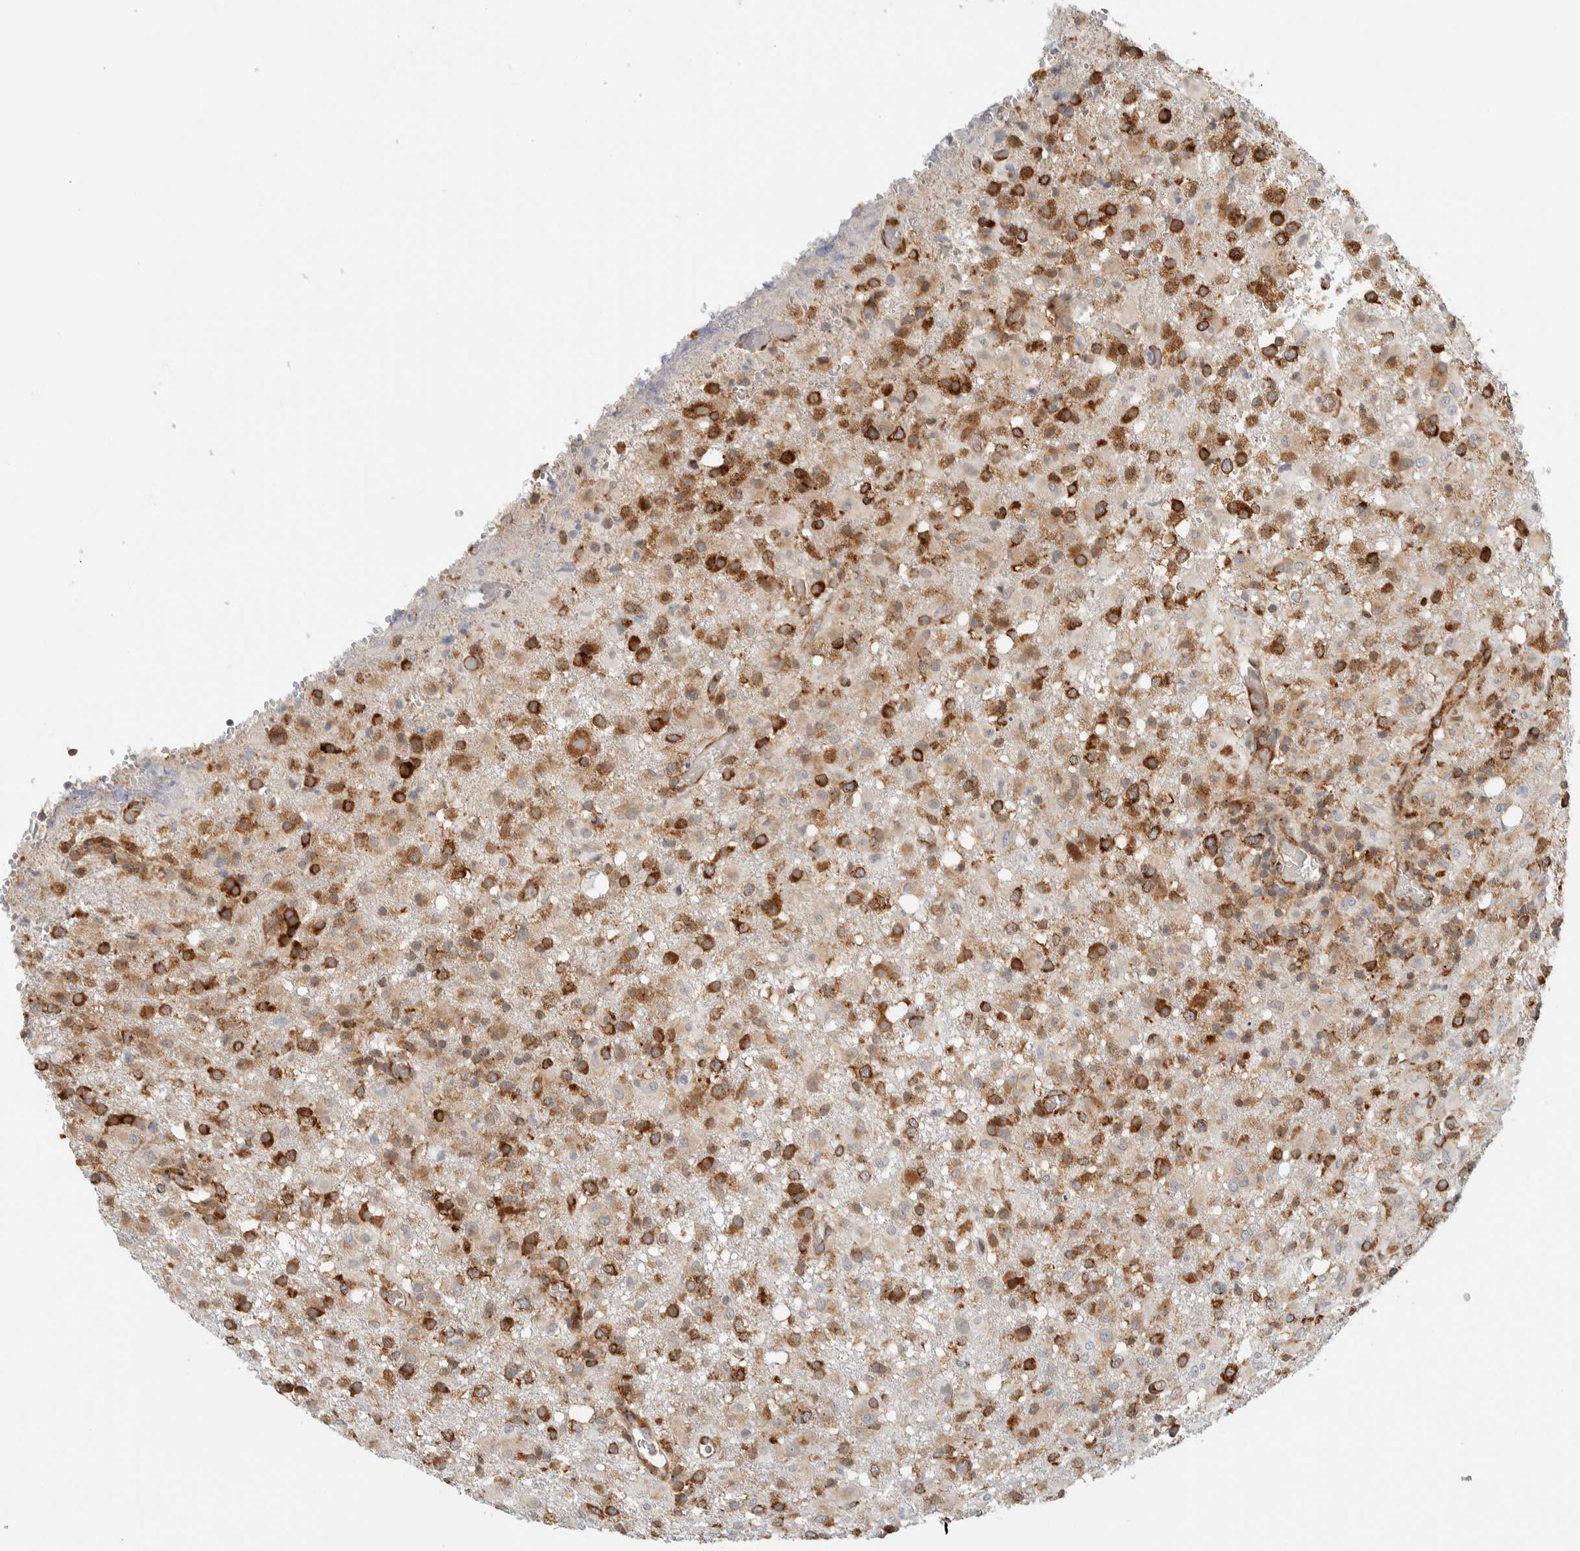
{"staining": {"intensity": "strong", "quantity": ">75%", "location": "cytoplasmic/membranous"}, "tissue": "glioma", "cell_type": "Tumor cells", "image_type": "cancer", "snomed": [{"axis": "morphology", "description": "Glioma, malignant, High grade"}, {"axis": "topography", "description": "Brain"}], "caption": "Approximately >75% of tumor cells in human glioma show strong cytoplasmic/membranous protein staining as visualized by brown immunohistochemical staining.", "gene": "LLGL2", "patient": {"sex": "female", "age": 57}}